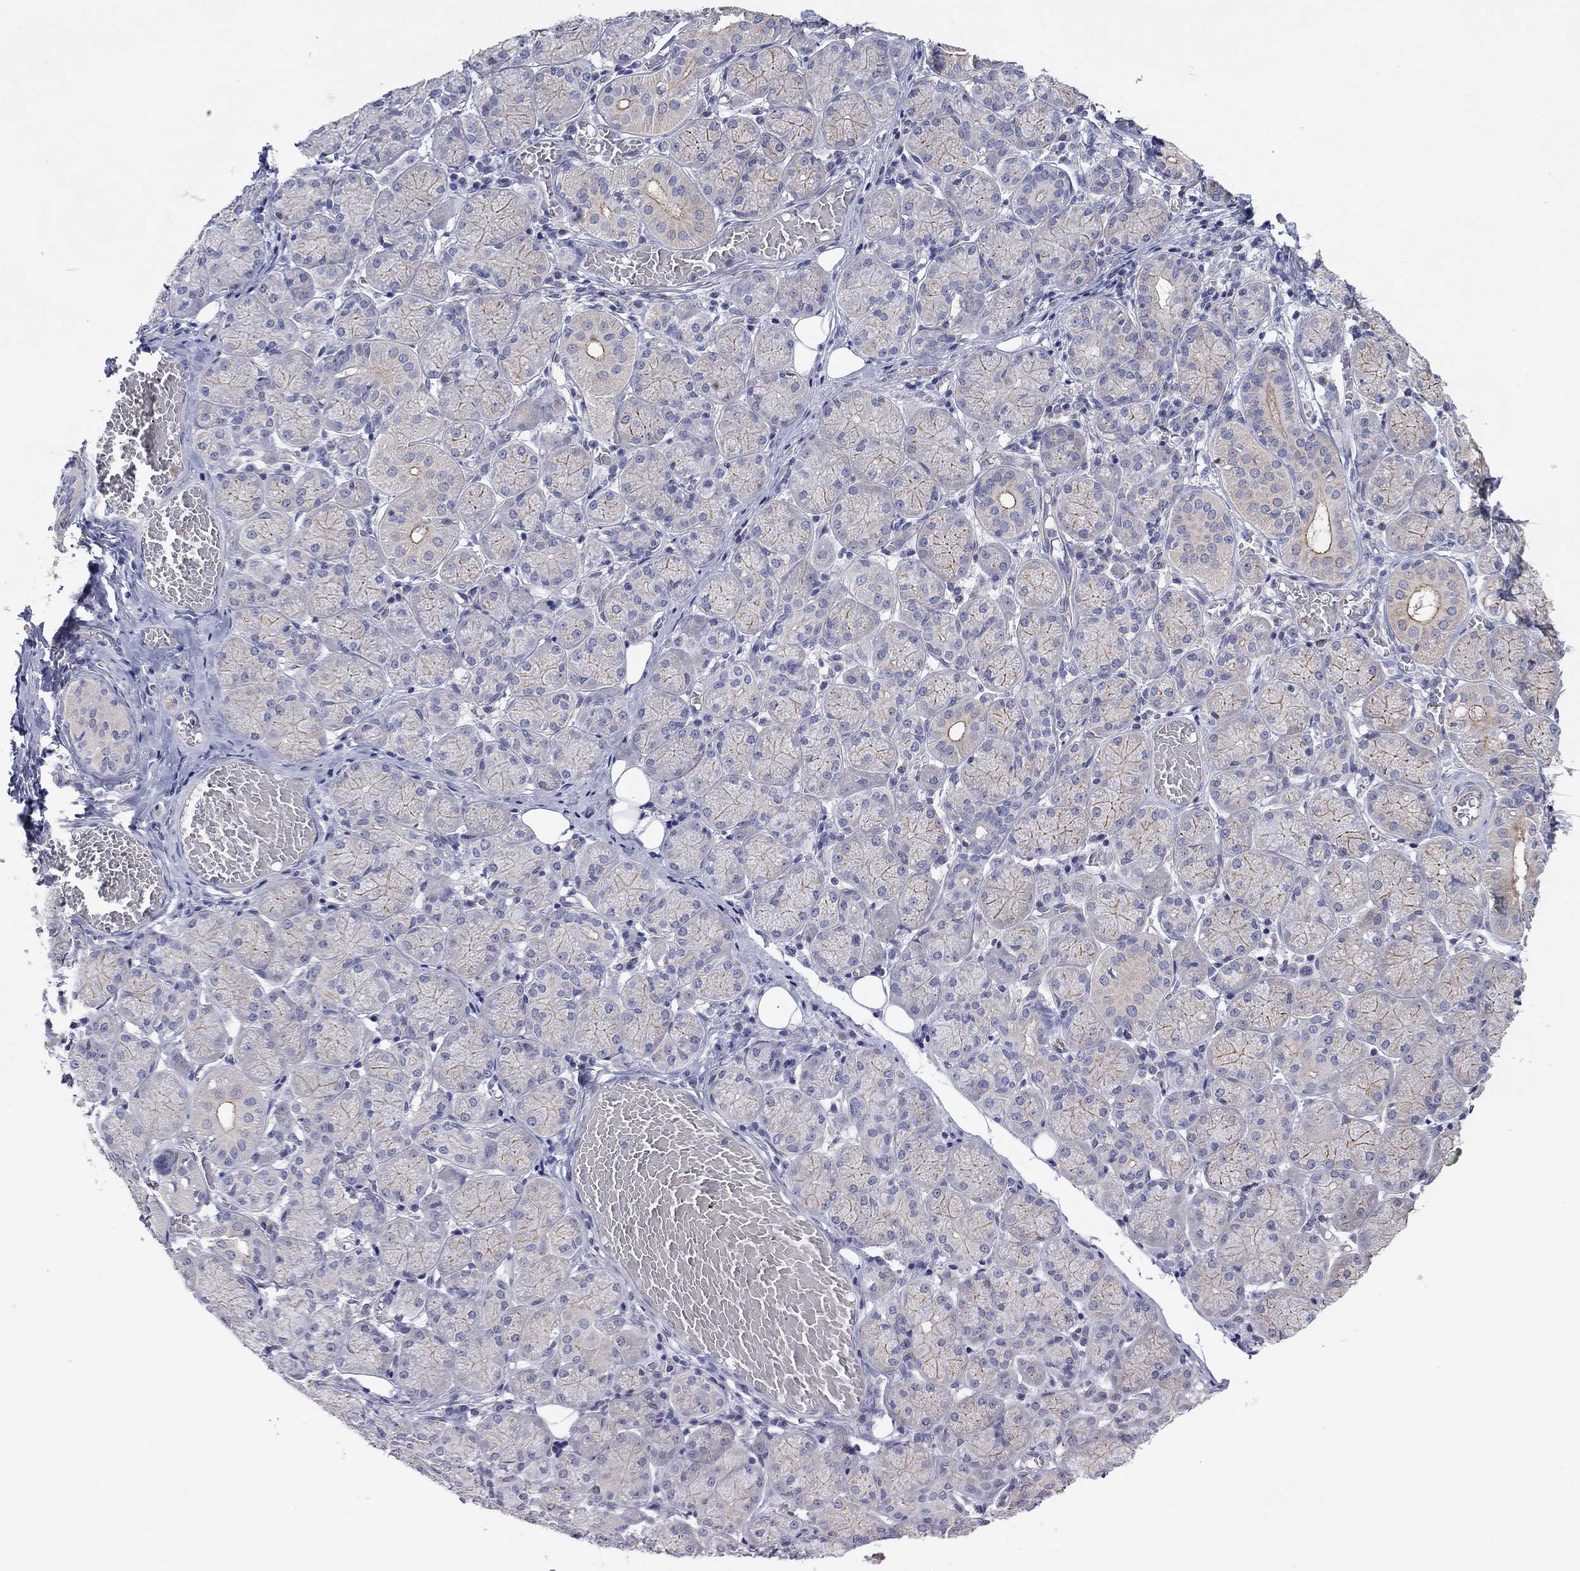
{"staining": {"intensity": "strong", "quantity": "25%-75%", "location": "cytoplasmic/membranous"}, "tissue": "salivary gland", "cell_type": "Glandular cells", "image_type": "normal", "snomed": [{"axis": "morphology", "description": "Normal tissue, NOS"}, {"axis": "topography", "description": "Salivary gland"}, {"axis": "topography", "description": "Peripheral nerve tissue"}], "caption": "About 25%-75% of glandular cells in benign human salivary gland display strong cytoplasmic/membranous protein positivity as visualized by brown immunohistochemical staining.", "gene": "TPRN", "patient": {"sex": "female", "age": 24}}